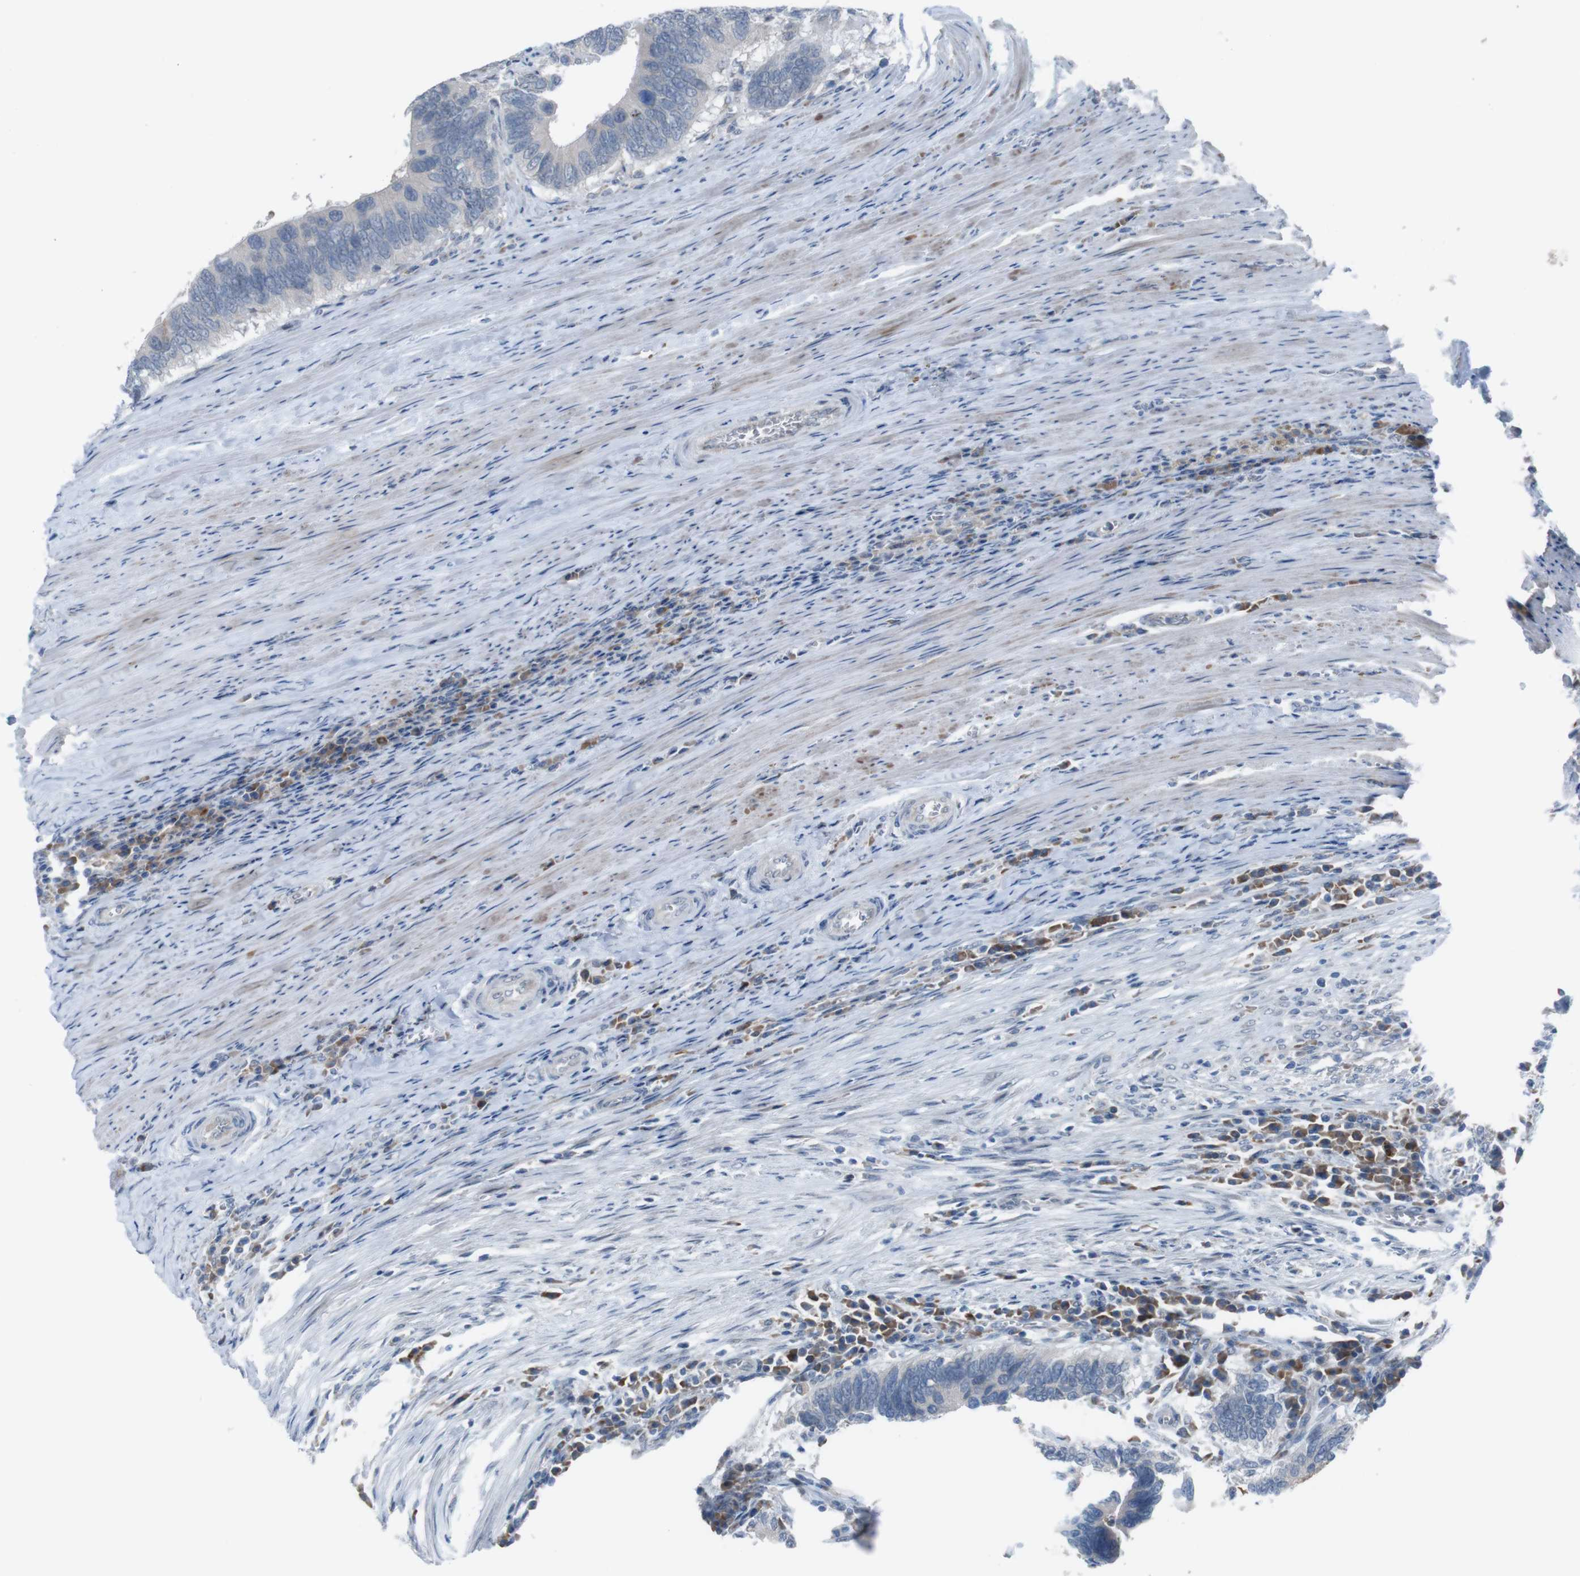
{"staining": {"intensity": "negative", "quantity": "none", "location": "none"}, "tissue": "colorectal cancer", "cell_type": "Tumor cells", "image_type": "cancer", "snomed": [{"axis": "morphology", "description": "Adenocarcinoma, NOS"}, {"axis": "topography", "description": "Colon"}], "caption": "IHC of human colorectal adenocarcinoma shows no staining in tumor cells.", "gene": "CDH22", "patient": {"sex": "male", "age": 72}}